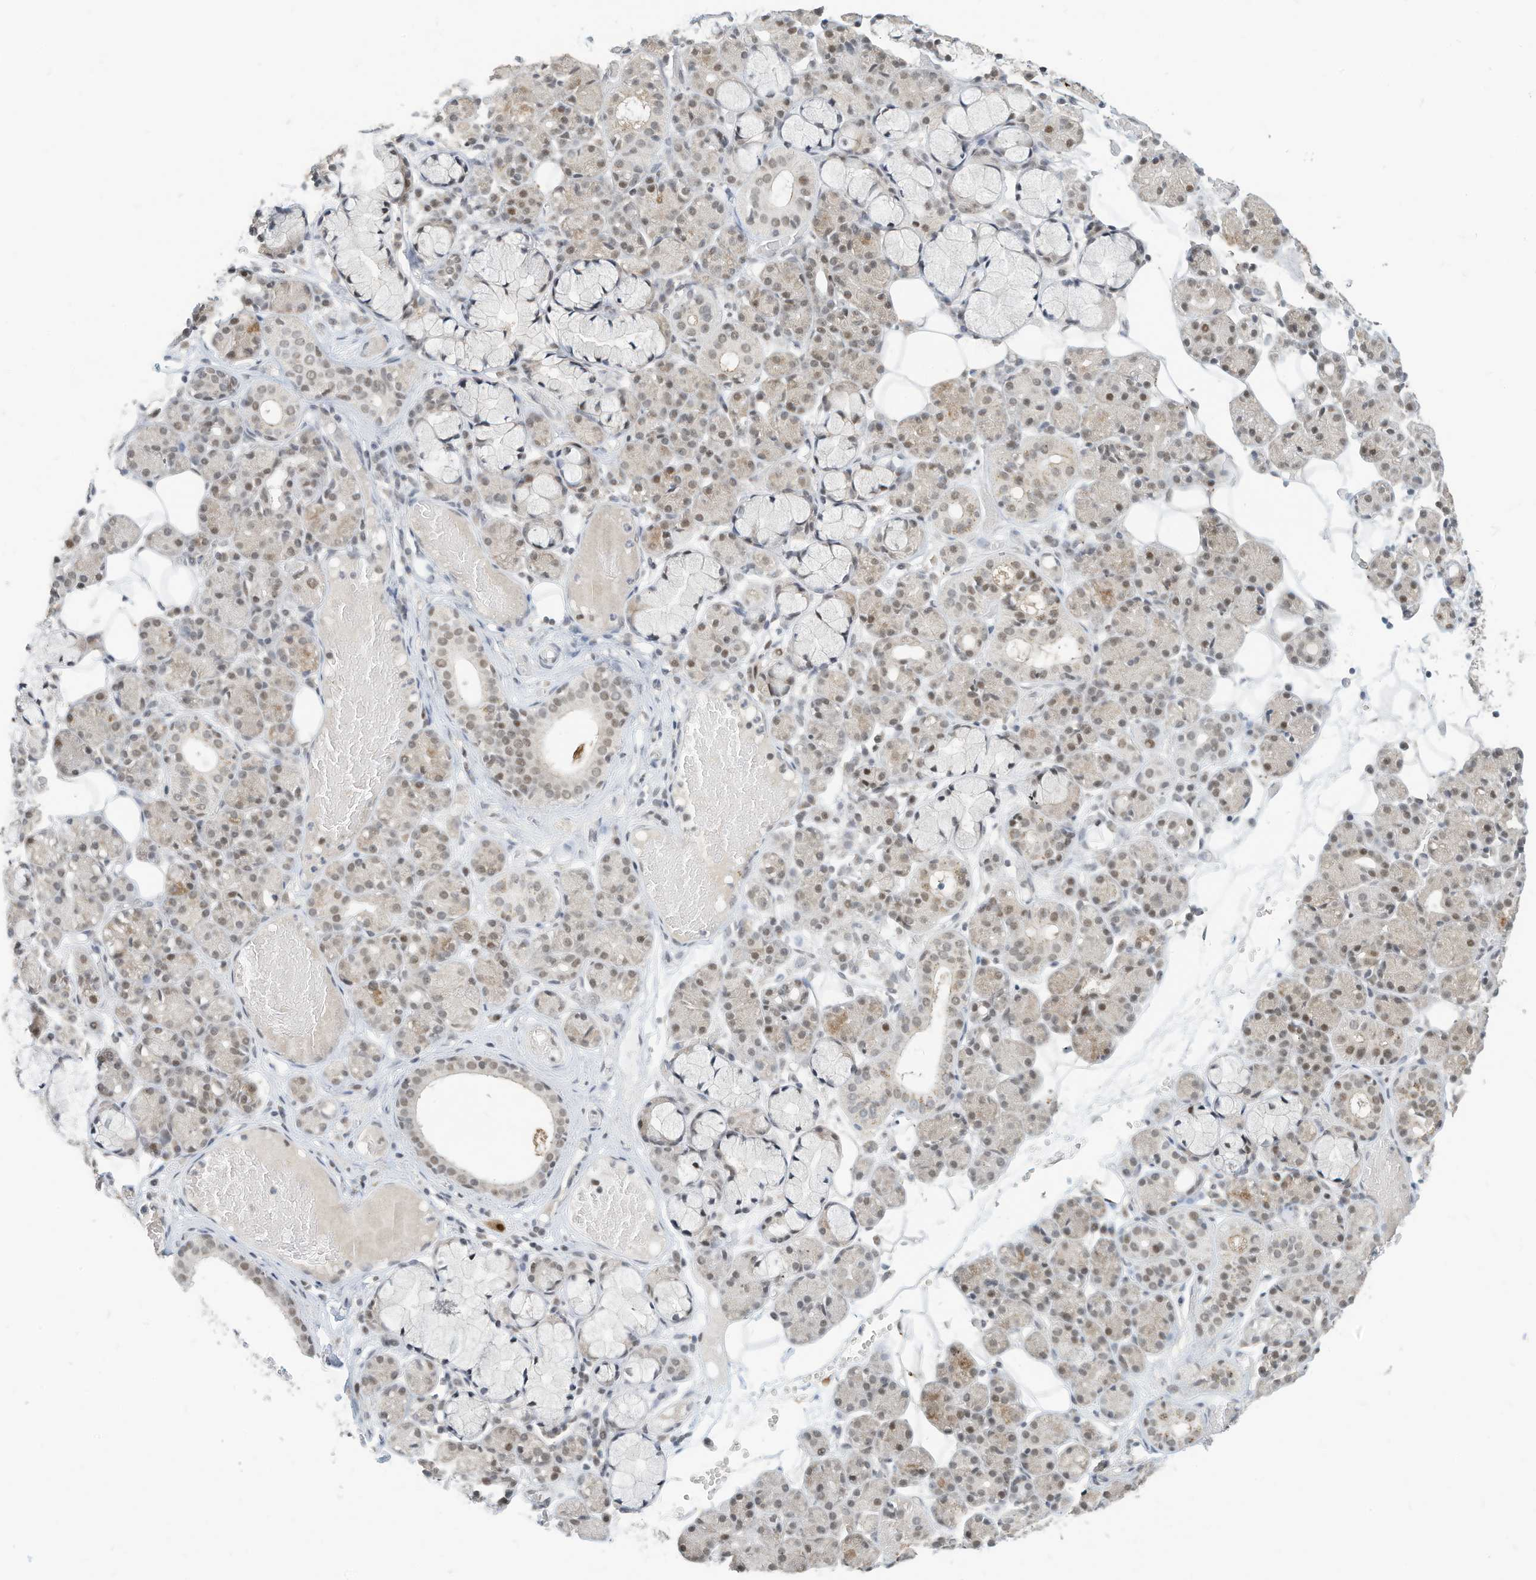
{"staining": {"intensity": "weak", "quantity": "25%-75%", "location": "nuclear"}, "tissue": "salivary gland", "cell_type": "Glandular cells", "image_type": "normal", "snomed": [{"axis": "morphology", "description": "Normal tissue, NOS"}, {"axis": "topography", "description": "Salivary gland"}], "caption": "Immunohistochemical staining of benign human salivary gland displays 25%-75% levels of weak nuclear protein expression in approximately 25%-75% of glandular cells. The staining was performed using DAB, with brown indicating positive protein expression. Nuclei are stained blue with hematoxylin.", "gene": "OGT", "patient": {"sex": "male", "age": 63}}